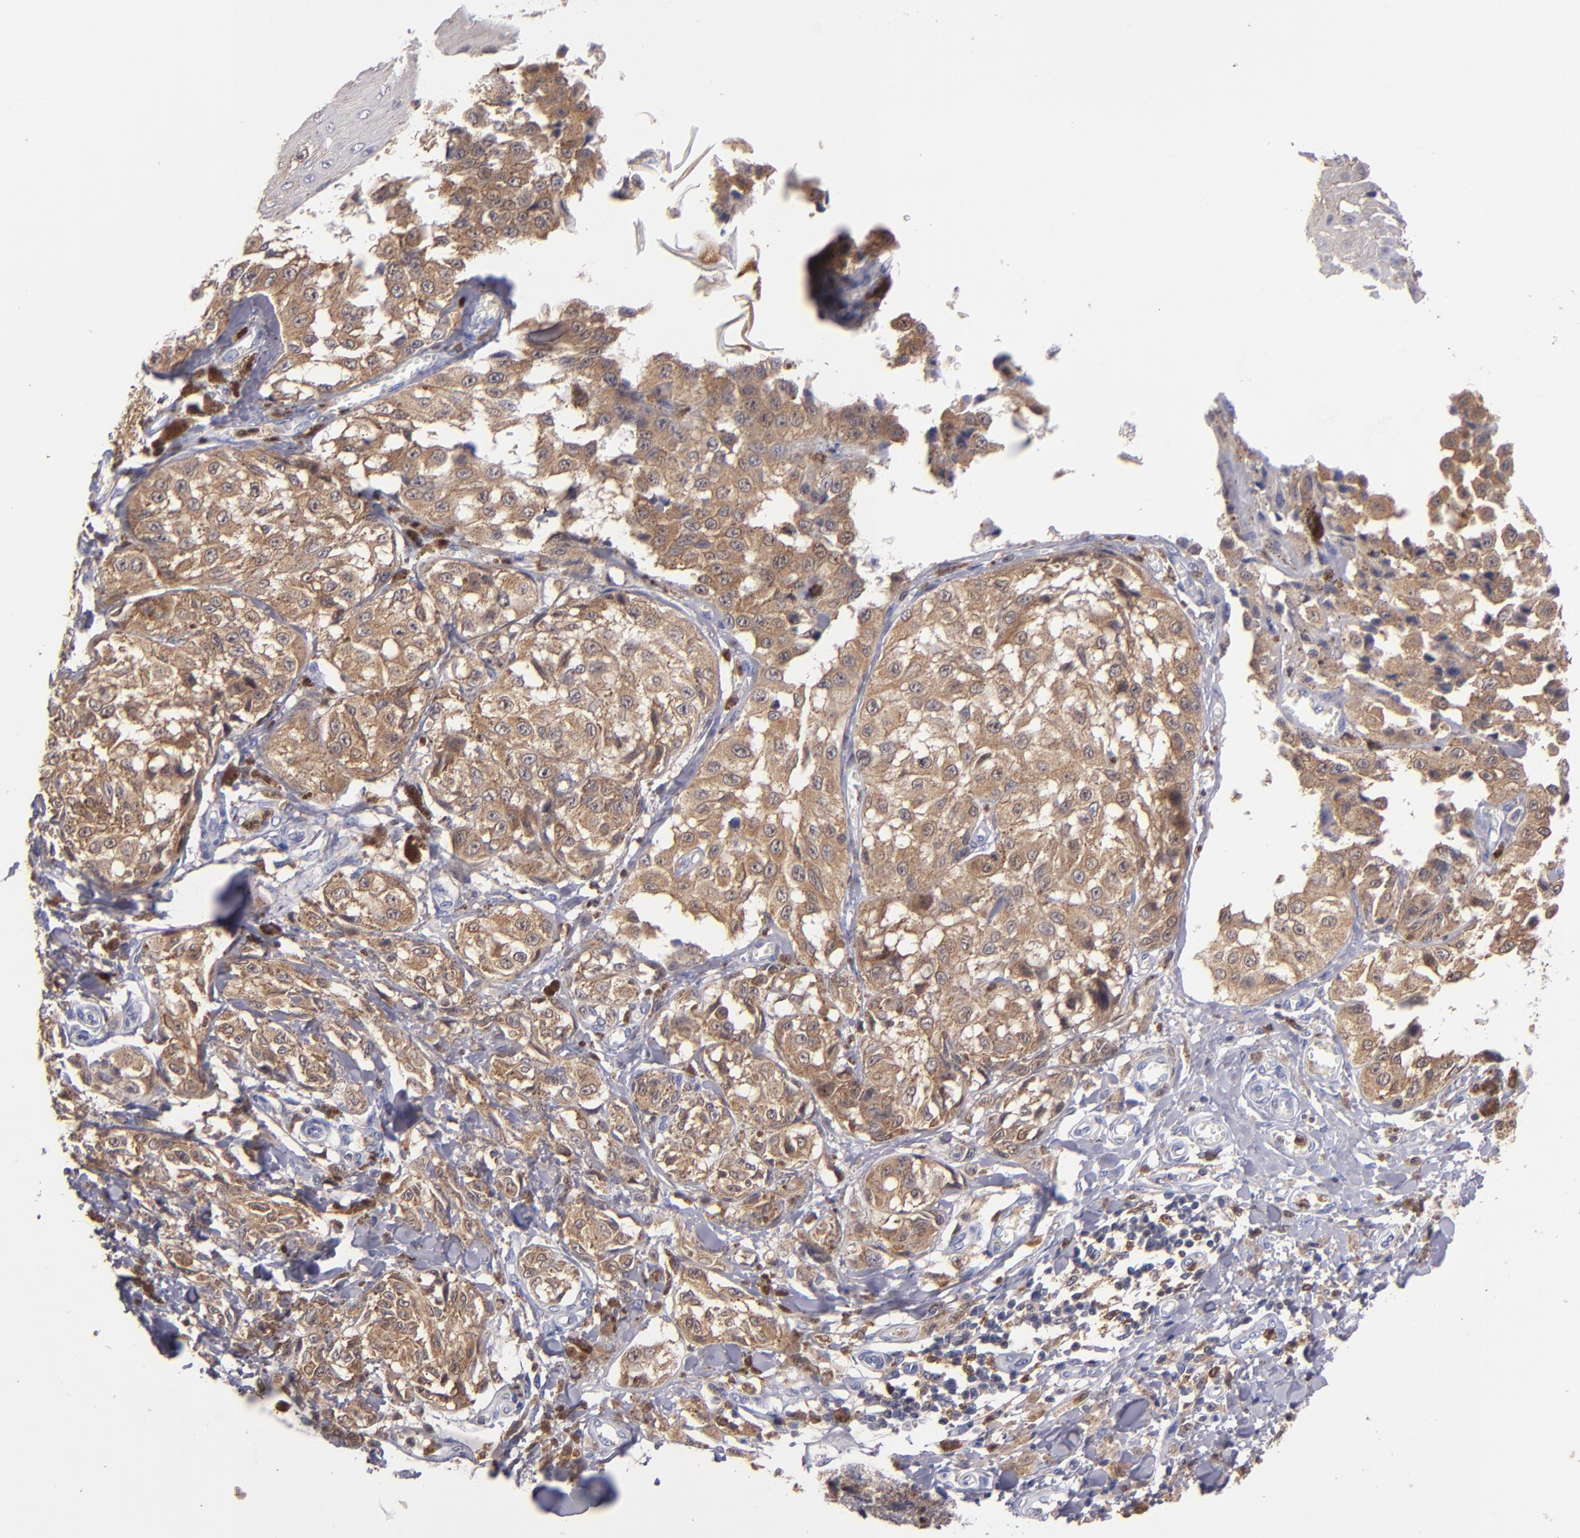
{"staining": {"intensity": "moderate", "quantity": ">75%", "location": "cytoplasmic/membranous"}, "tissue": "melanoma", "cell_type": "Tumor cells", "image_type": "cancer", "snomed": [{"axis": "morphology", "description": "Malignant melanoma, NOS"}, {"axis": "topography", "description": "Skin"}], "caption": "Immunohistochemical staining of human malignant melanoma demonstrates medium levels of moderate cytoplasmic/membranous expression in approximately >75% of tumor cells. Immunohistochemistry (ihc) stains the protein of interest in brown and the nuclei are stained blue.", "gene": "PRKCD", "patient": {"sex": "female", "age": 82}}